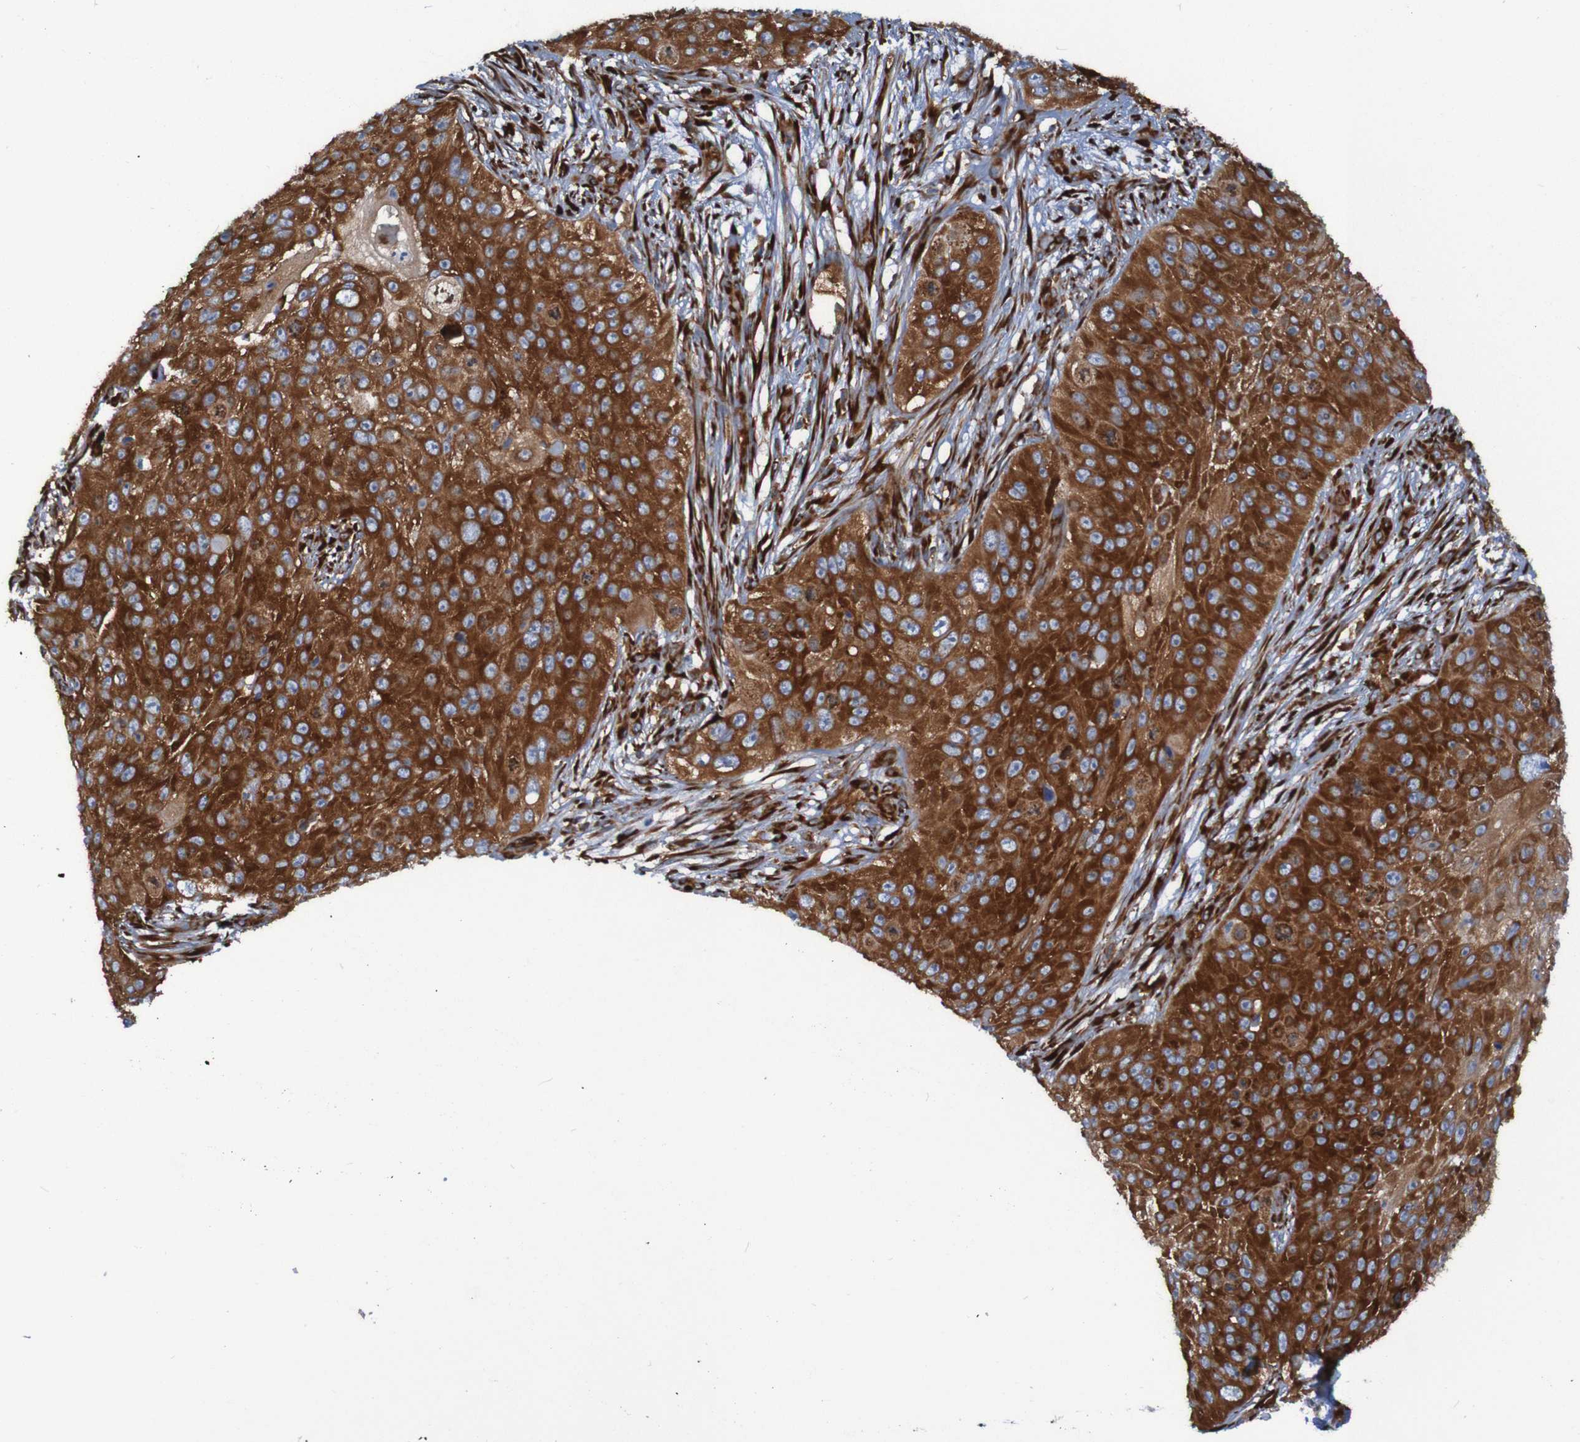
{"staining": {"intensity": "strong", "quantity": ">75%", "location": "cytoplasmic/membranous"}, "tissue": "skin cancer", "cell_type": "Tumor cells", "image_type": "cancer", "snomed": [{"axis": "morphology", "description": "Squamous cell carcinoma, NOS"}, {"axis": "topography", "description": "Skin"}], "caption": "There is high levels of strong cytoplasmic/membranous staining in tumor cells of skin cancer, as demonstrated by immunohistochemical staining (brown color).", "gene": "RPL10", "patient": {"sex": "female", "age": 80}}